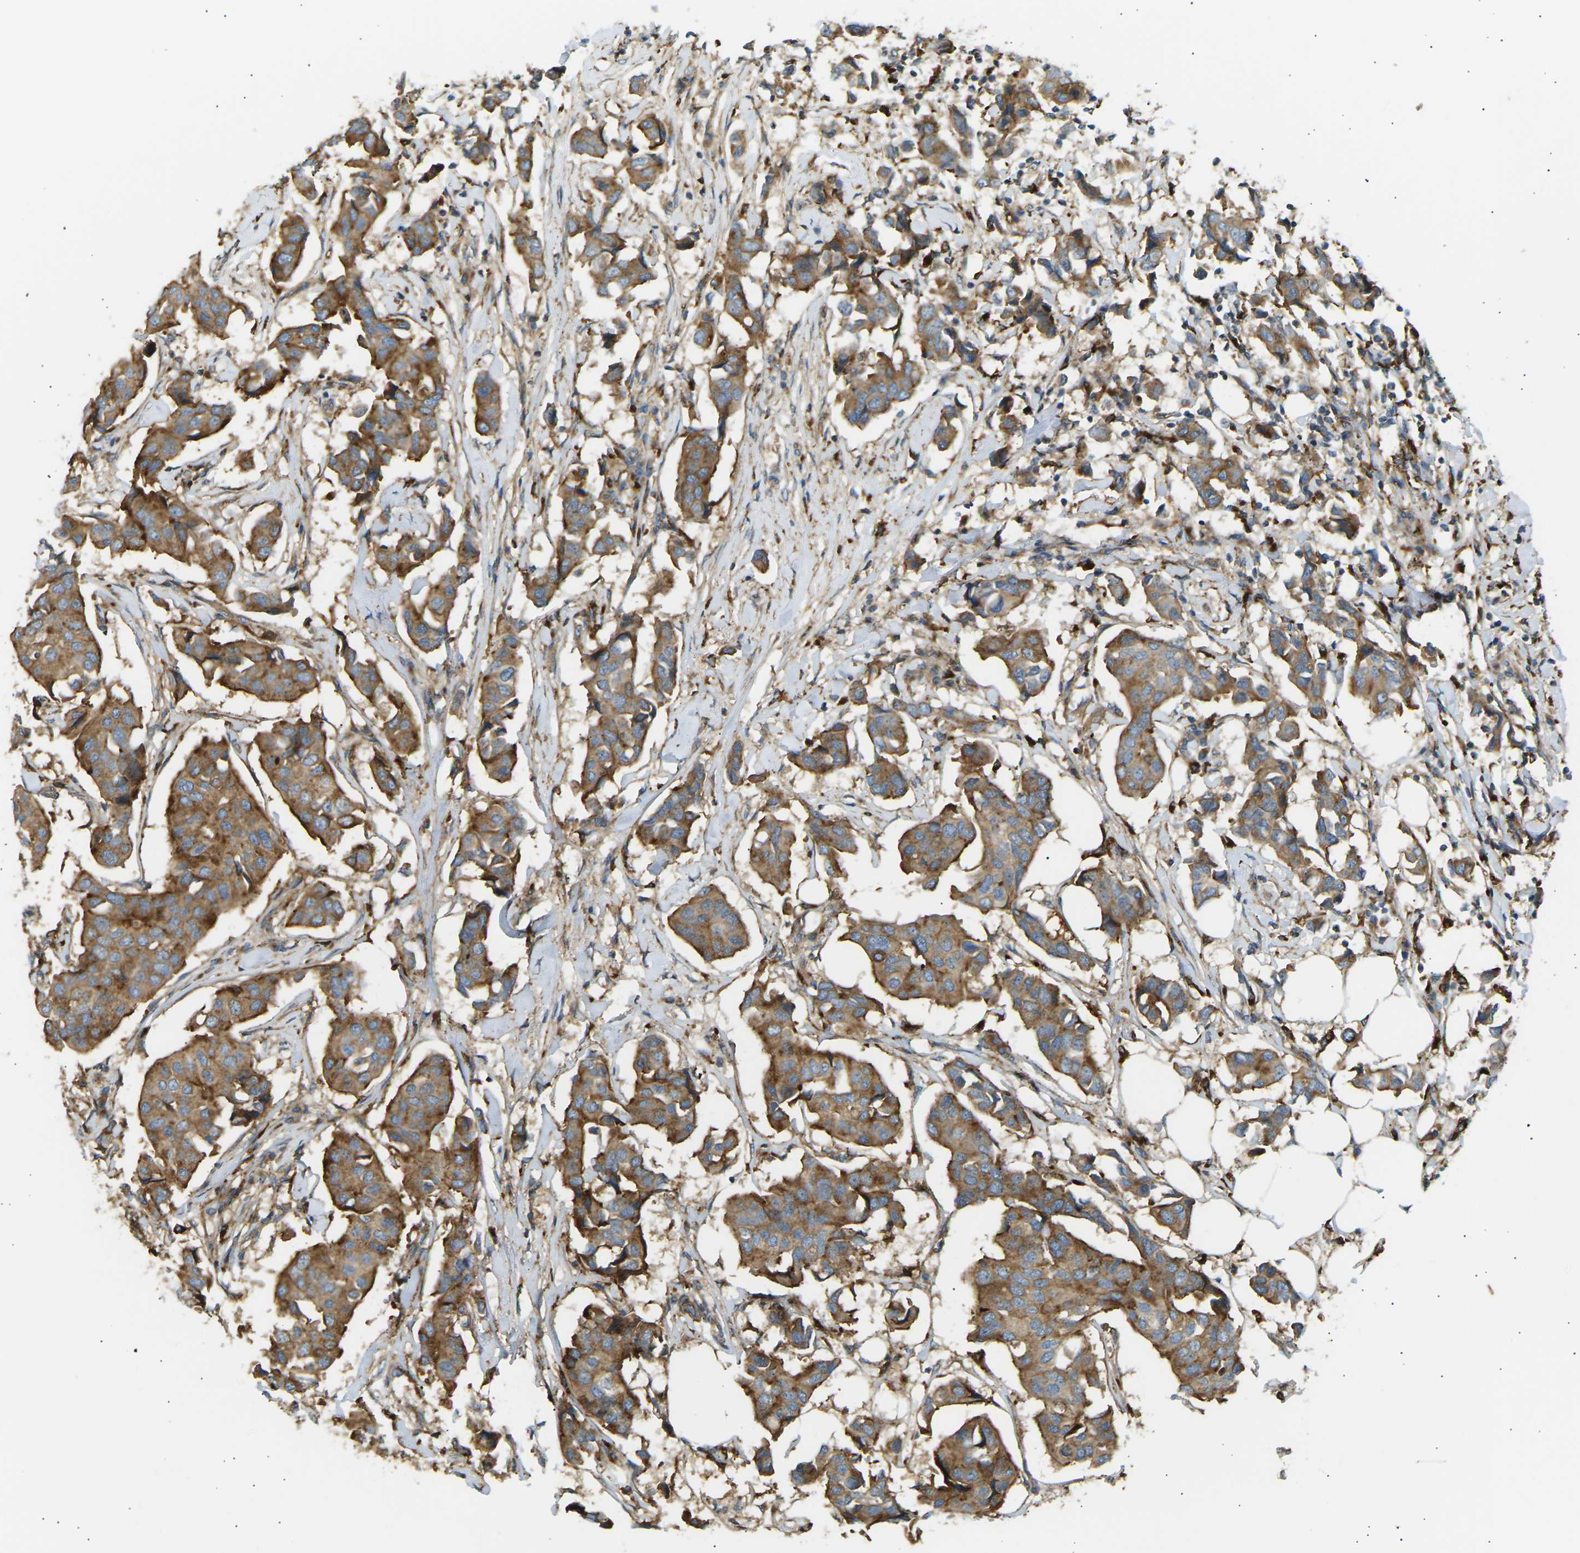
{"staining": {"intensity": "moderate", "quantity": ">75%", "location": "cytoplasmic/membranous"}, "tissue": "breast cancer", "cell_type": "Tumor cells", "image_type": "cancer", "snomed": [{"axis": "morphology", "description": "Duct carcinoma"}, {"axis": "topography", "description": "Breast"}], "caption": "Immunohistochemistry (IHC) image of neoplastic tissue: breast cancer stained using IHC shows medium levels of moderate protein expression localized specifically in the cytoplasmic/membranous of tumor cells, appearing as a cytoplasmic/membranous brown color.", "gene": "CDK17", "patient": {"sex": "female", "age": 80}}